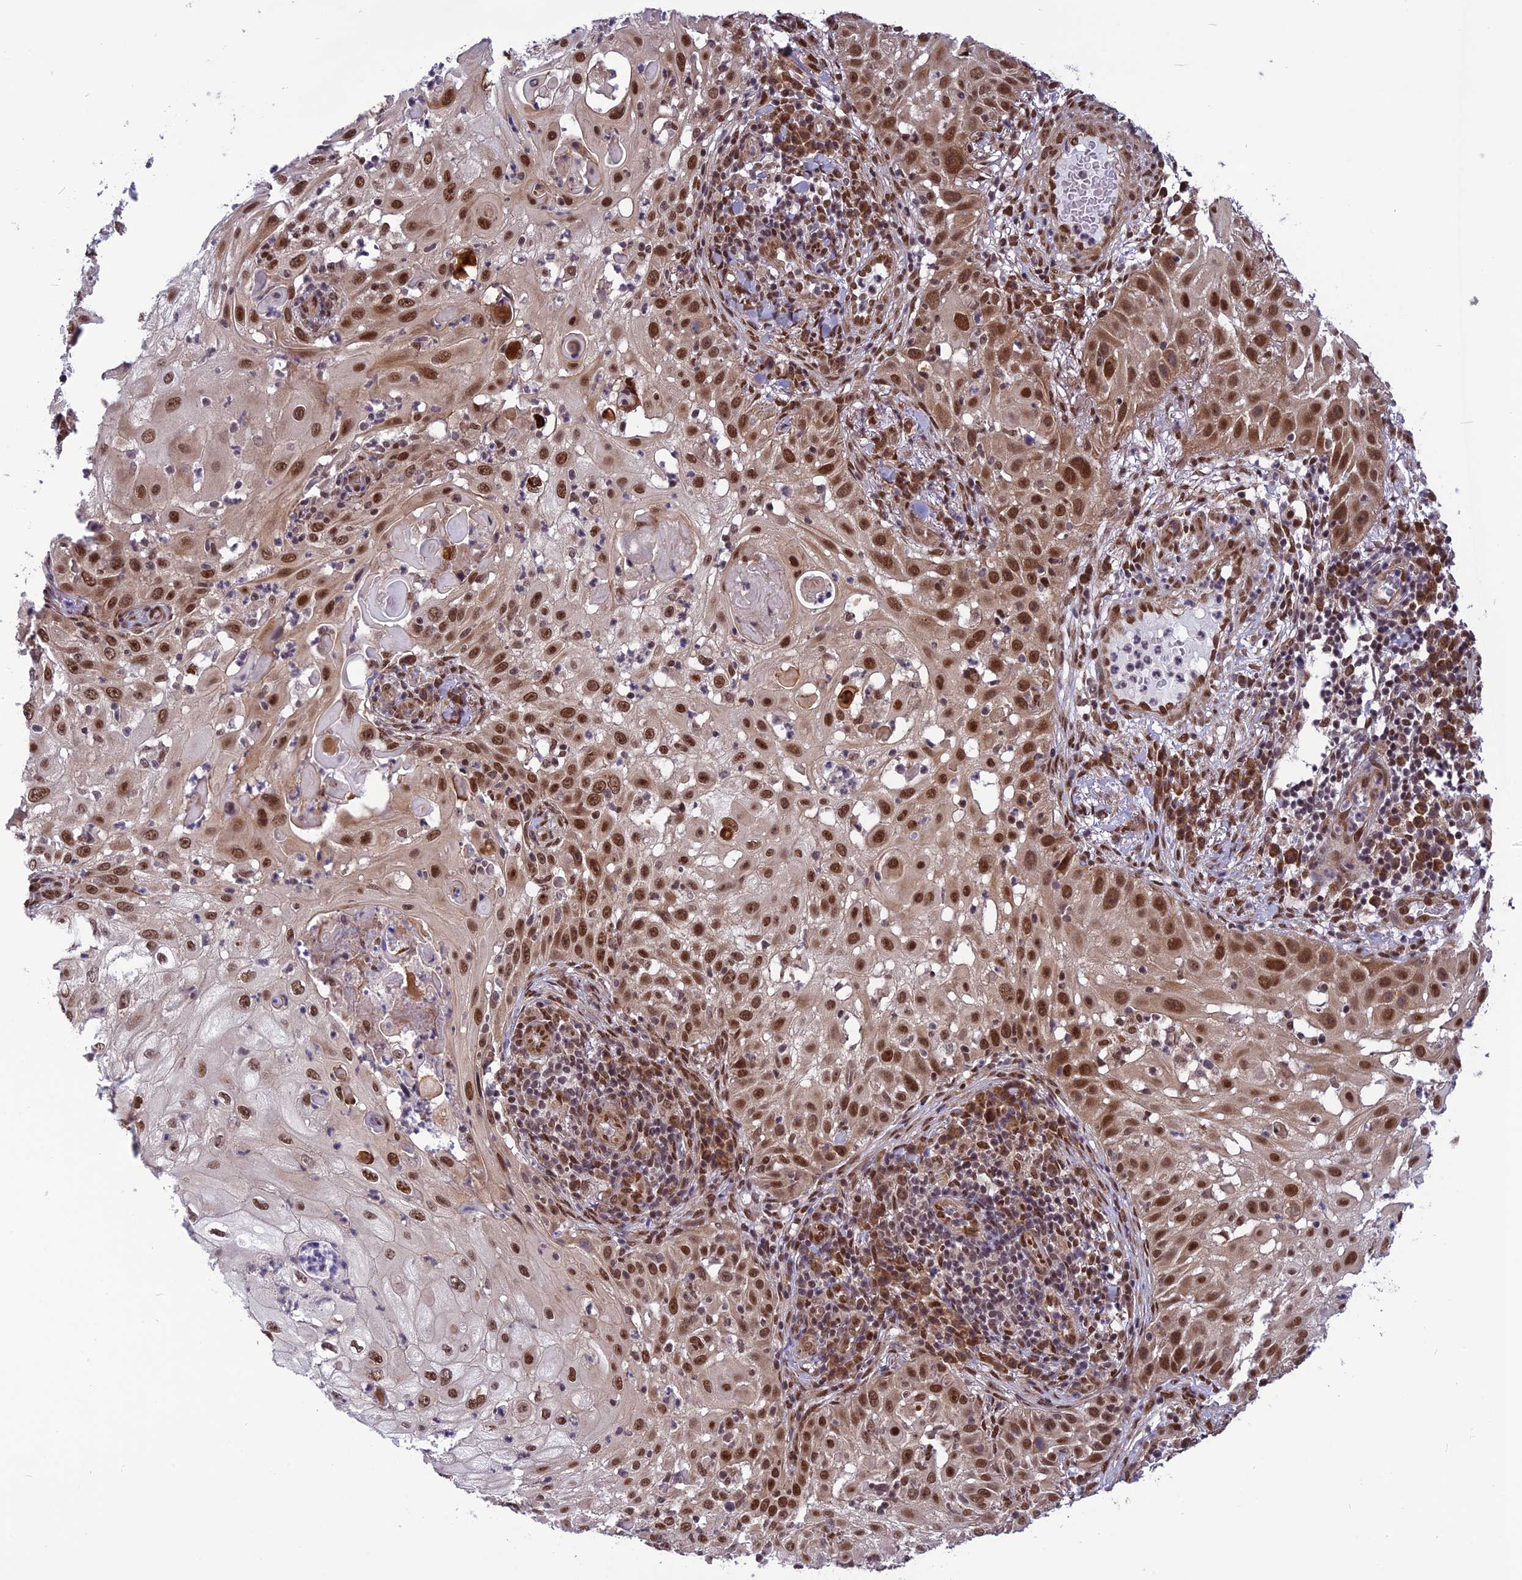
{"staining": {"intensity": "strong", "quantity": ">75%", "location": "nuclear"}, "tissue": "skin cancer", "cell_type": "Tumor cells", "image_type": "cancer", "snomed": [{"axis": "morphology", "description": "Squamous cell carcinoma, NOS"}, {"axis": "topography", "description": "Skin"}], "caption": "Protein analysis of squamous cell carcinoma (skin) tissue demonstrates strong nuclear positivity in about >75% of tumor cells. (IHC, brightfield microscopy, high magnification).", "gene": "RTRAF", "patient": {"sex": "female", "age": 44}}